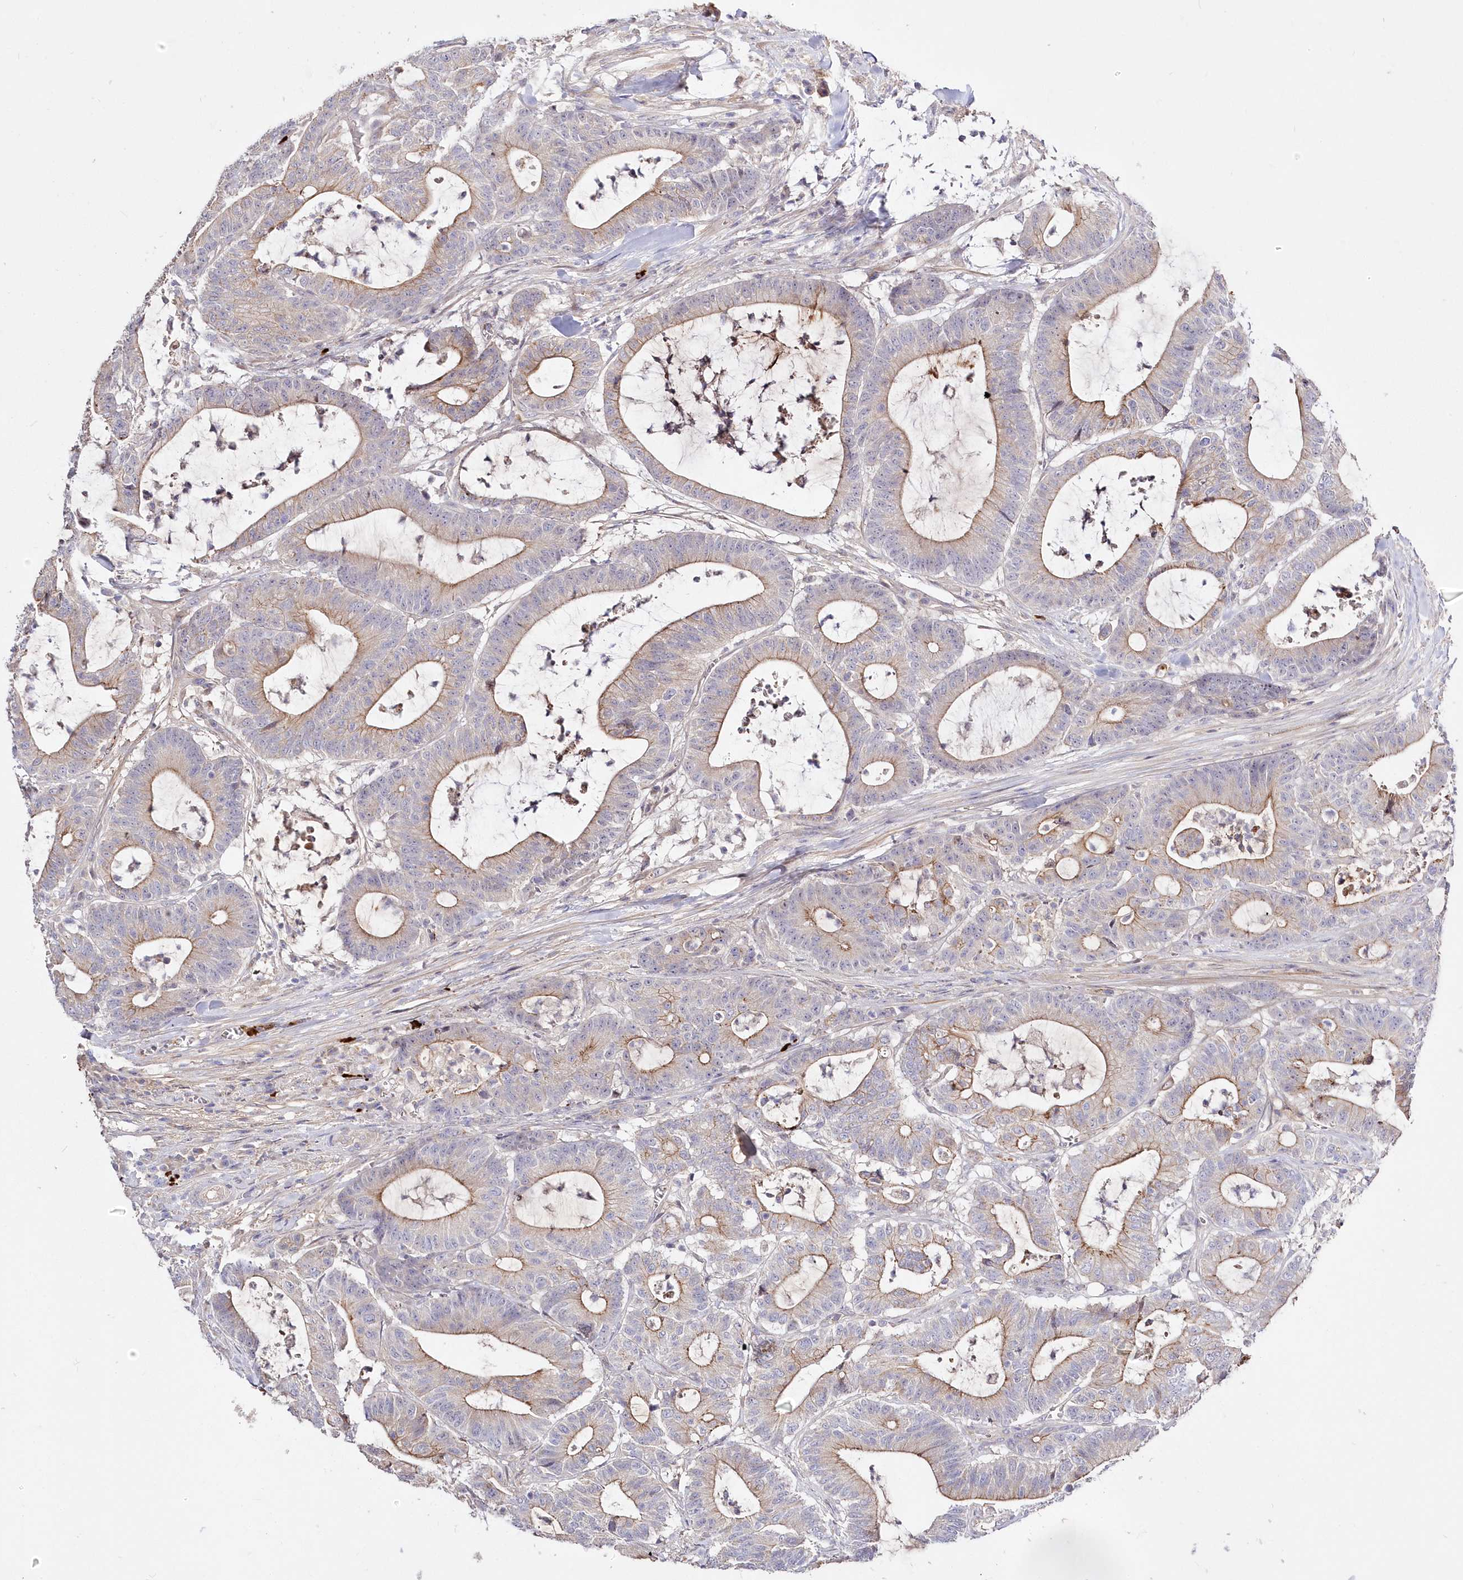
{"staining": {"intensity": "moderate", "quantity": "25%-75%", "location": "cytoplasmic/membranous"}, "tissue": "colorectal cancer", "cell_type": "Tumor cells", "image_type": "cancer", "snomed": [{"axis": "morphology", "description": "Adenocarcinoma, NOS"}, {"axis": "topography", "description": "Colon"}], "caption": "Protein analysis of colorectal cancer (adenocarcinoma) tissue shows moderate cytoplasmic/membranous staining in about 25%-75% of tumor cells.", "gene": "WBP1L", "patient": {"sex": "female", "age": 84}}